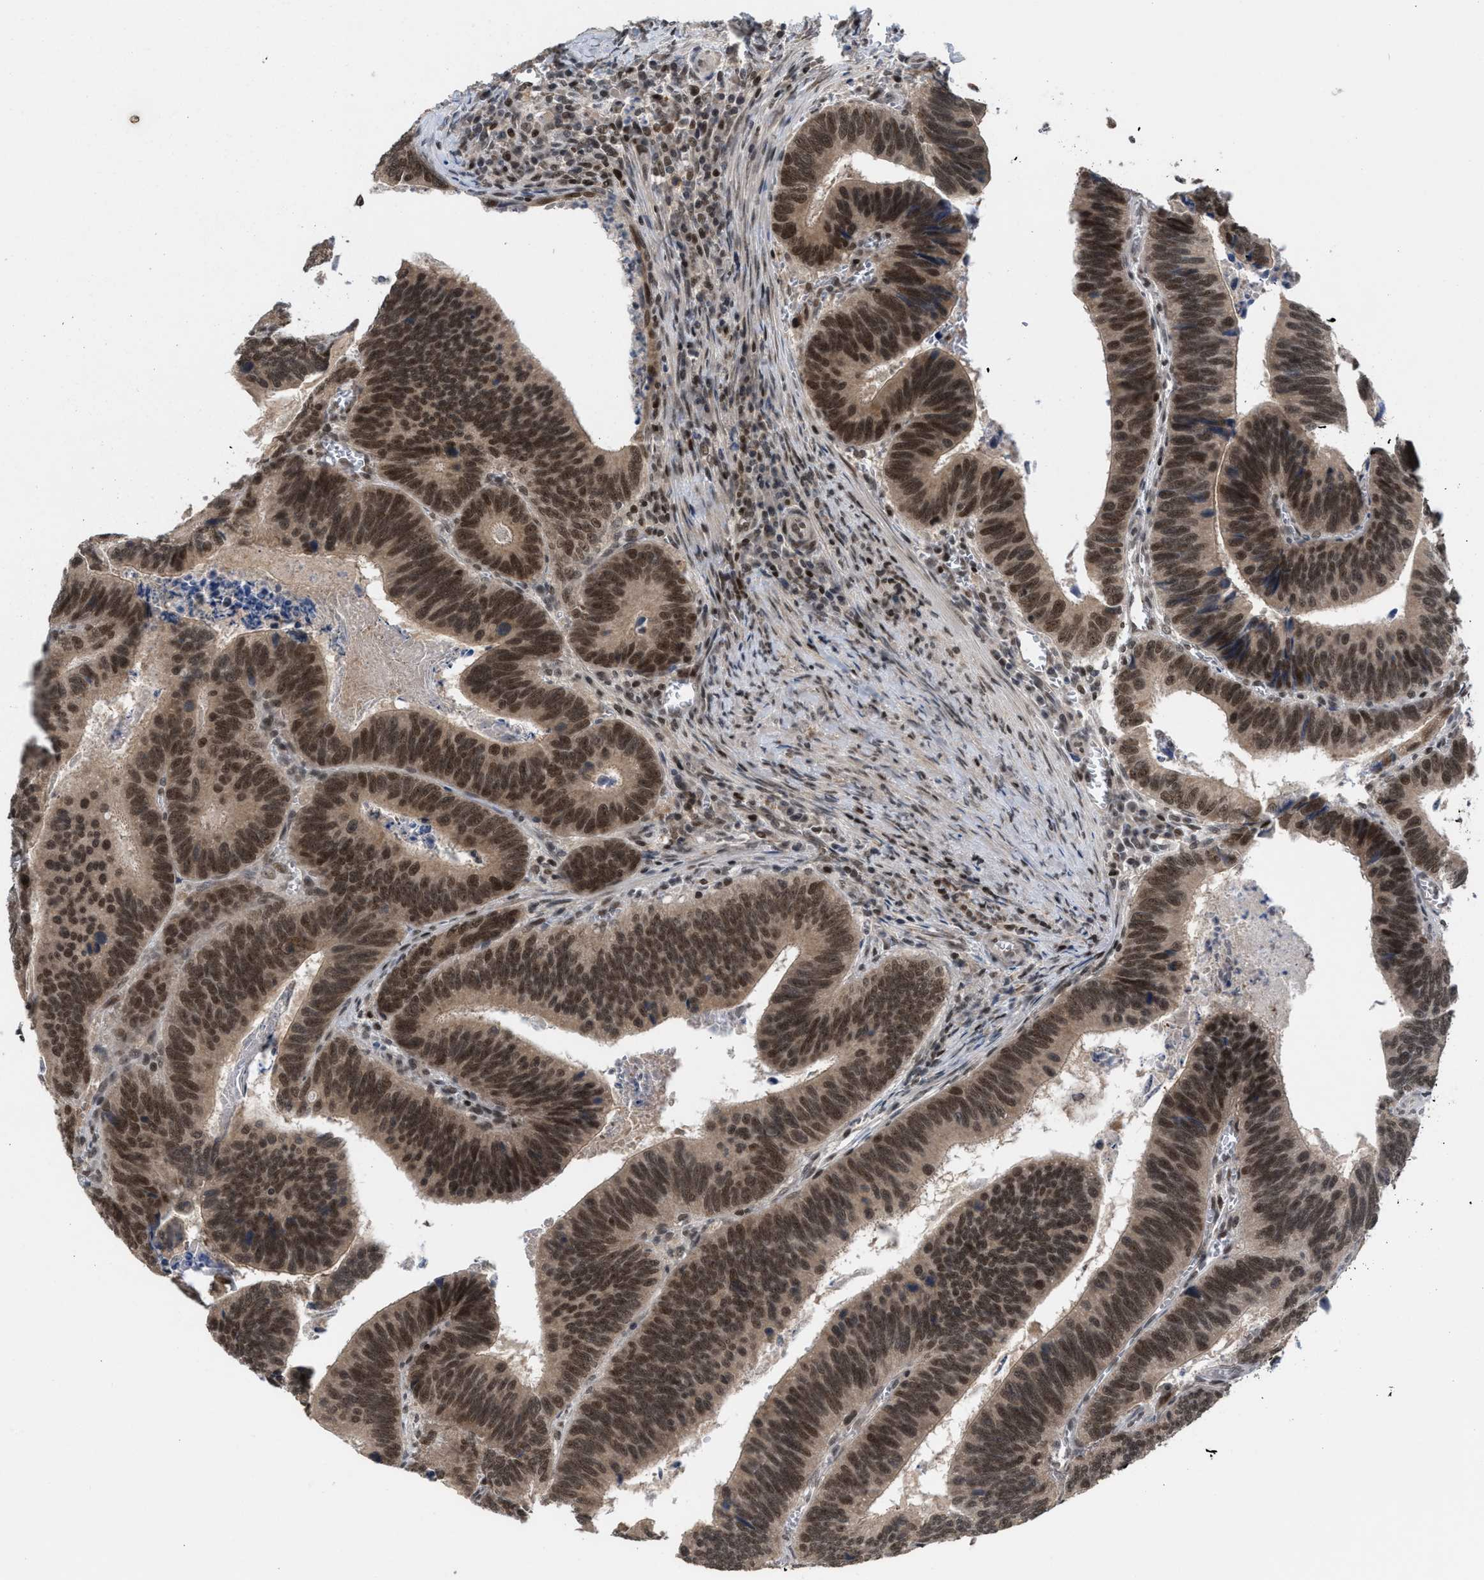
{"staining": {"intensity": "moderate", "quantity": ">75%", "location": "cytoplasmic/membranous,nuclear"}, "tissue": "colorectal cancer", "cell_type": "Tumor cells", "image_type": "cancer", "snomed": [{"axis": "morphology", "description": "Inflammation, NOS"}, {"axis": "morphology", "description": "Adenocarcinoma, NOS"}, {"axis": "topography", "description": "Colon"}], "caption": "The micrograph reveals immunohistochemical staining of adenocarcinoma (colorectal). There is moderate cytoplasmic/membranous and nuclear expression is seen in about >75% of tumor cells.", "gene": "C9orf78", "patient": {"sex": "male", "age": 72}}